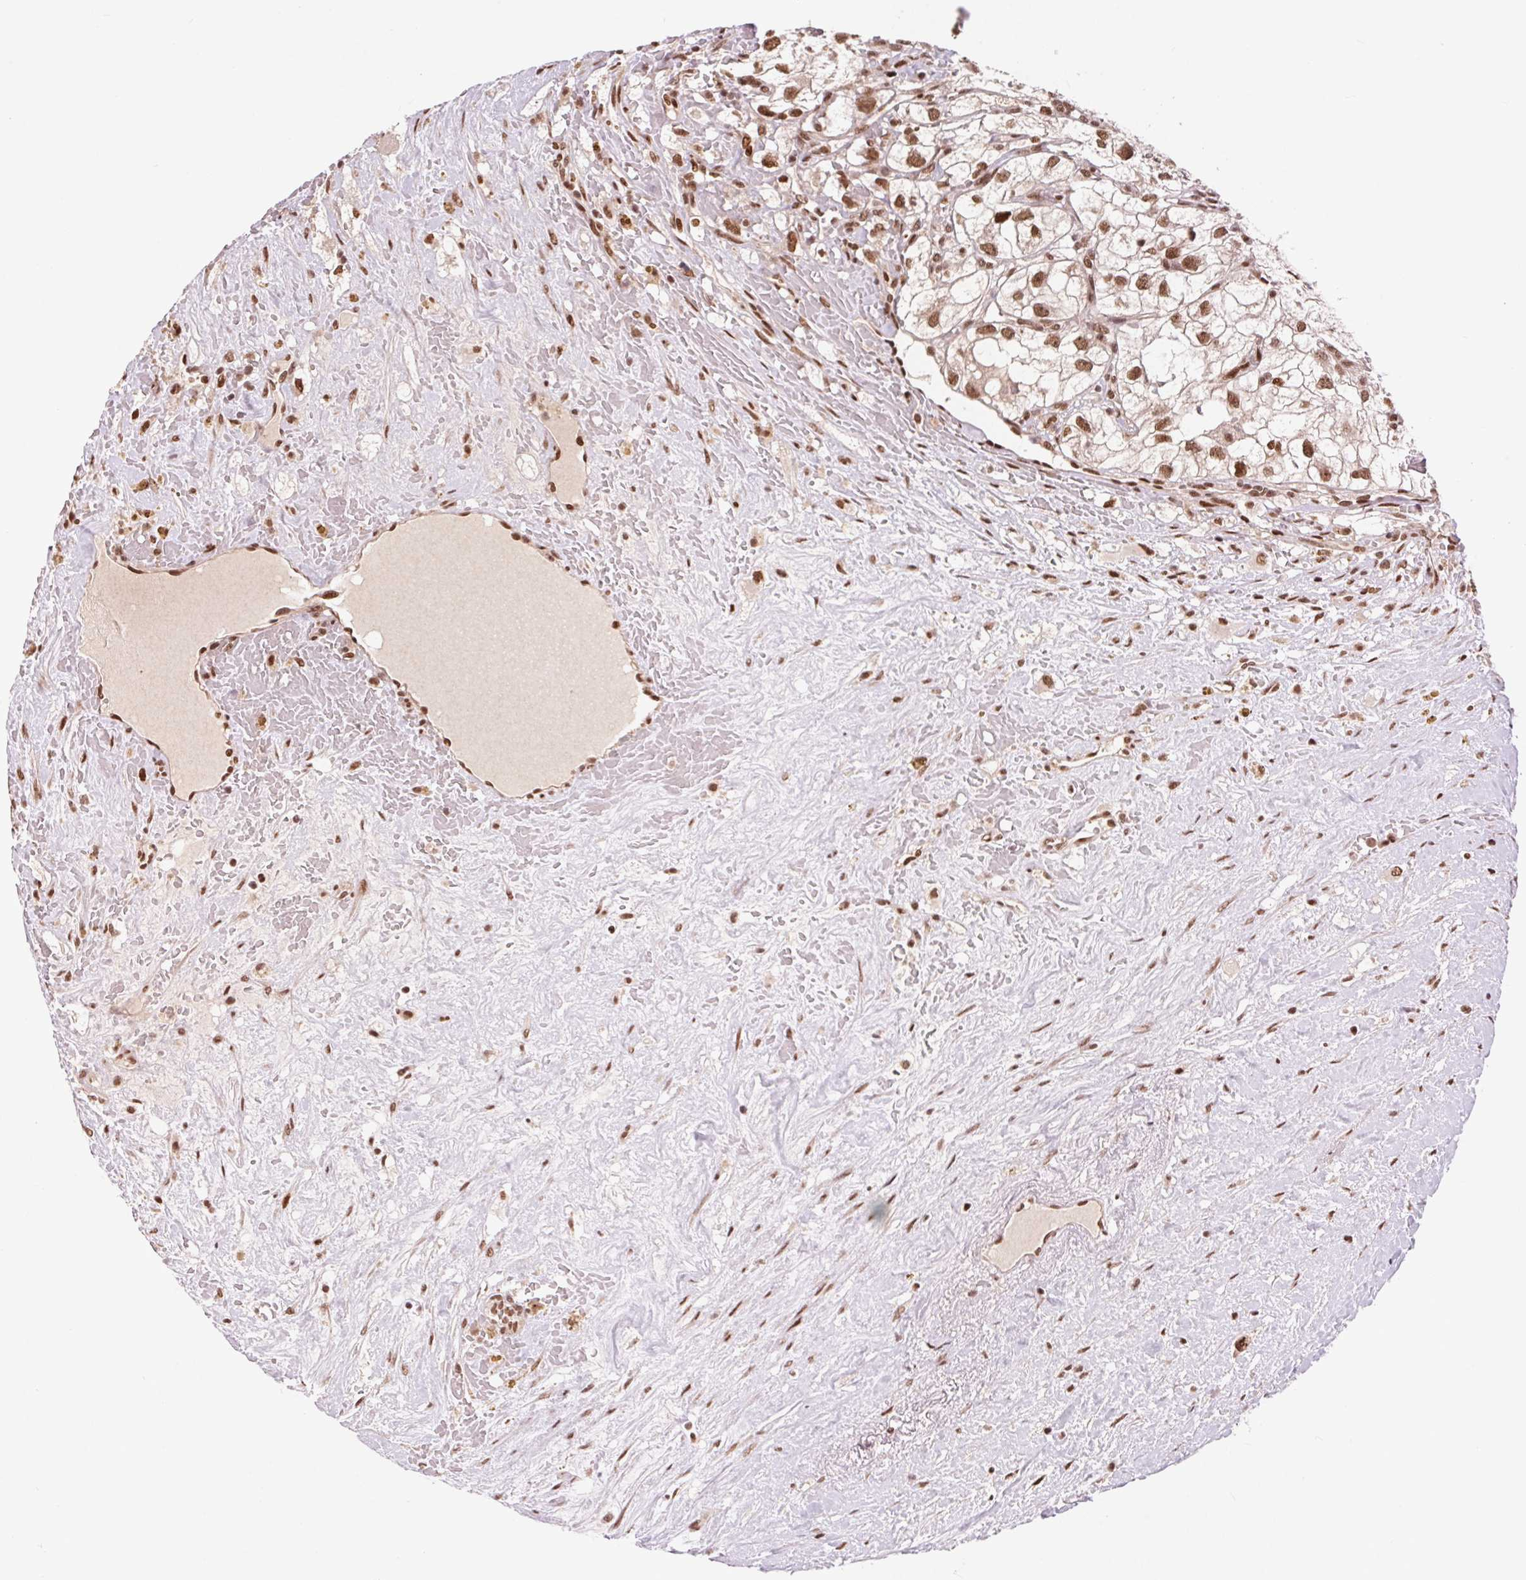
{"staining": {"intensity": "moderate", "quantity": ">75%", "location": "nuclear"}, "tissue": "renal cancer", "cell_type": "Tumor cells", "image_type": "cancer", "snomed": [{"axis": "morphology", "description": "Adenocarcinoma, NOS"}, {"axis": "topography", "description": "Kidney"}], "caption": "IHC of human renal cancer (adenocarcinoma) displays medium levels of moderate nuclear positivity in about >75% of tumor cells. Using DAB (brown) and hematoxylin (blue) stains, captured at high magnification using brightfield microscopy.", "gene": "RAD23A", "patient": {"sex": "male", "age": 59}}